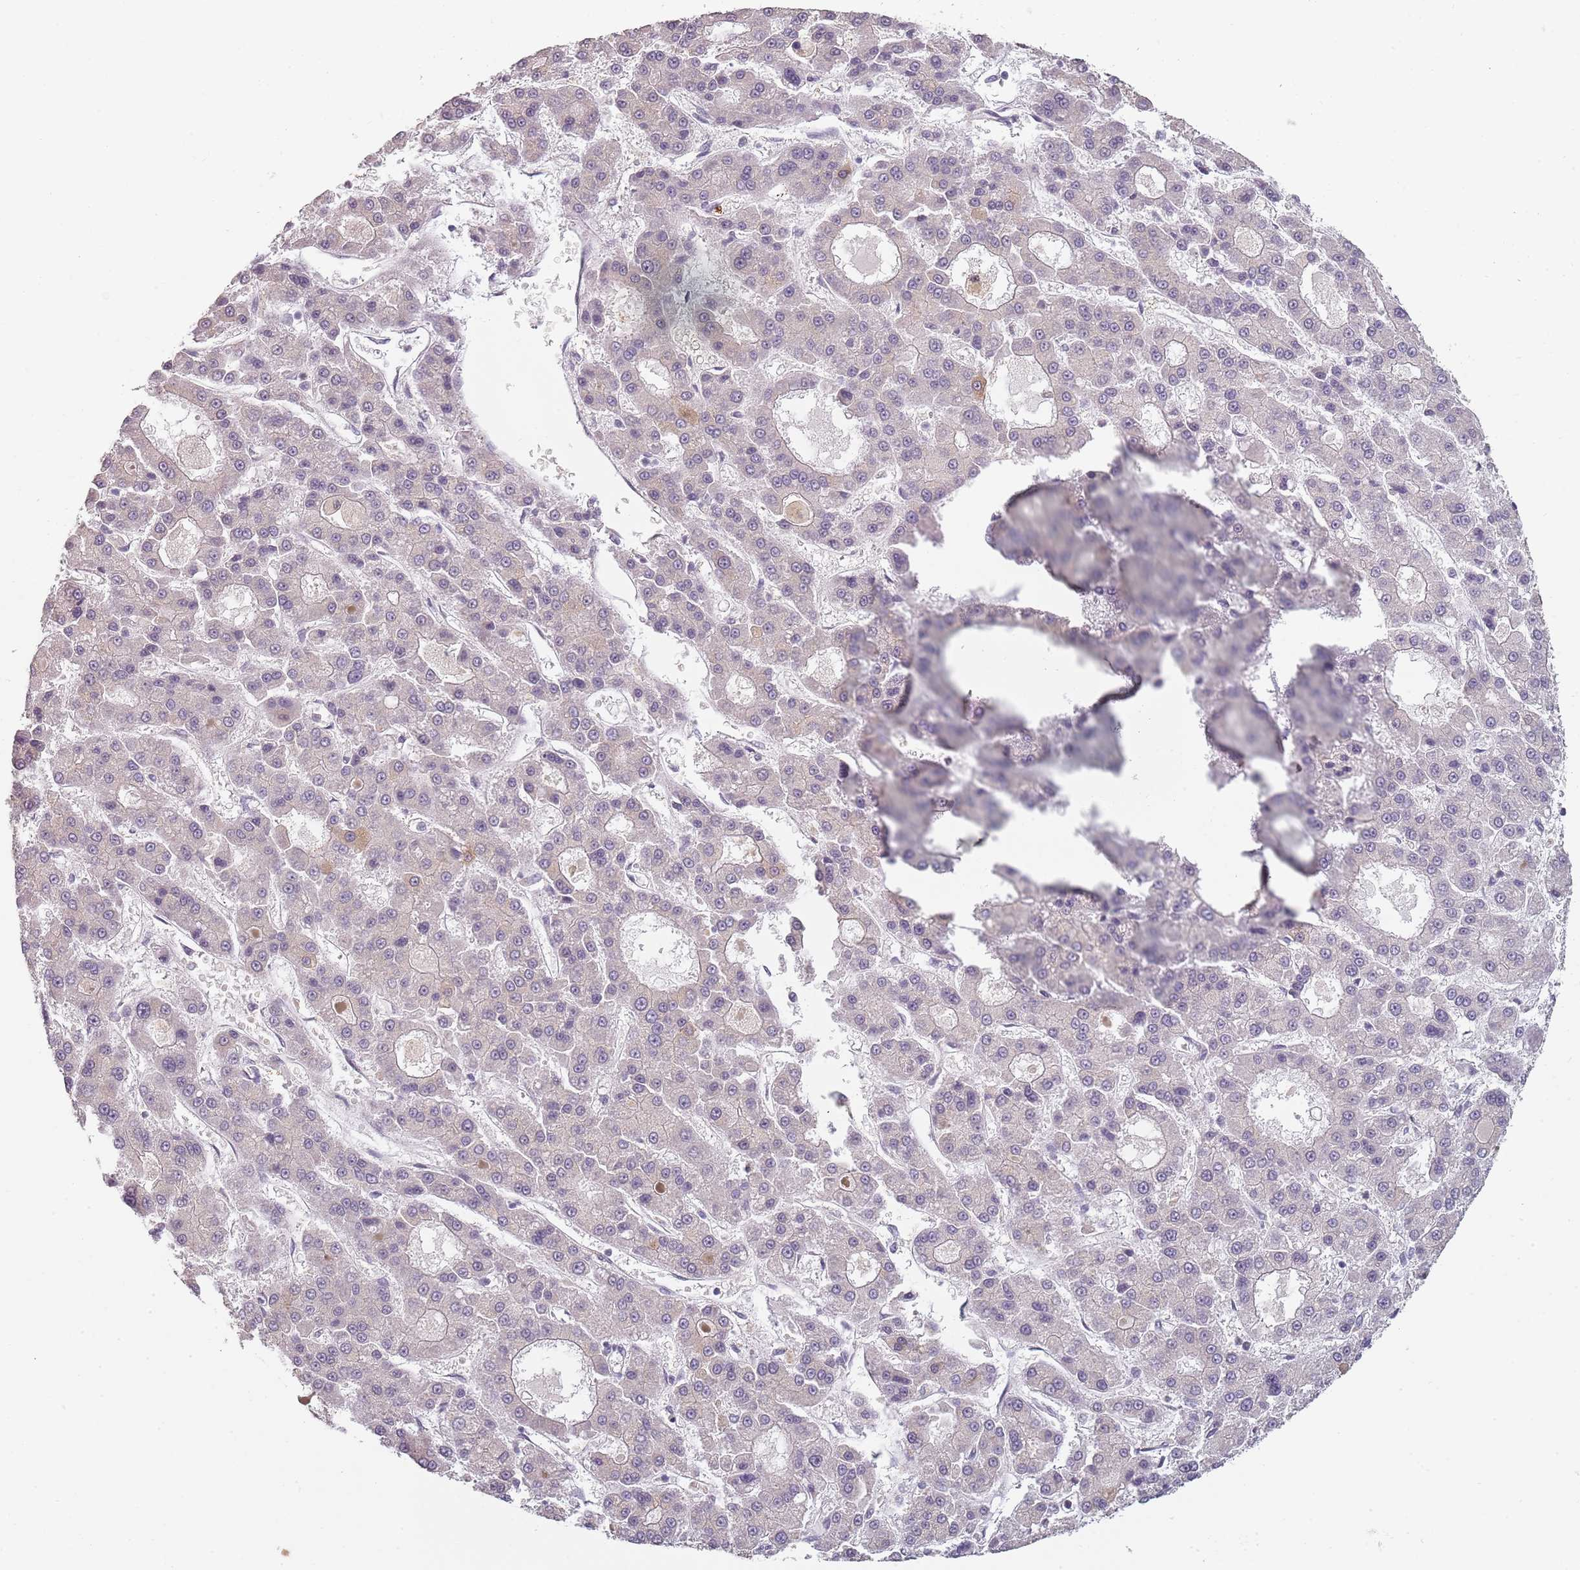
{"staining": {"intensity": "negative", "quantity": "none", "location": "none"}, "tissue": "liver cancer", "cell_type": "Tumor cells", "image_type": "cancer", "snomed": [{"axis": "morphology", "description": "Carcinoma, Hepatocellular, NOS"}, {"axis": "topography", "description": "Liver"}], "caption": "IHC of human liver hepatocellular carcinoma exhibits no staining in tumor cells.", "gene": "CC2D2B", "patient": {"sex": "male", "age": 70}}